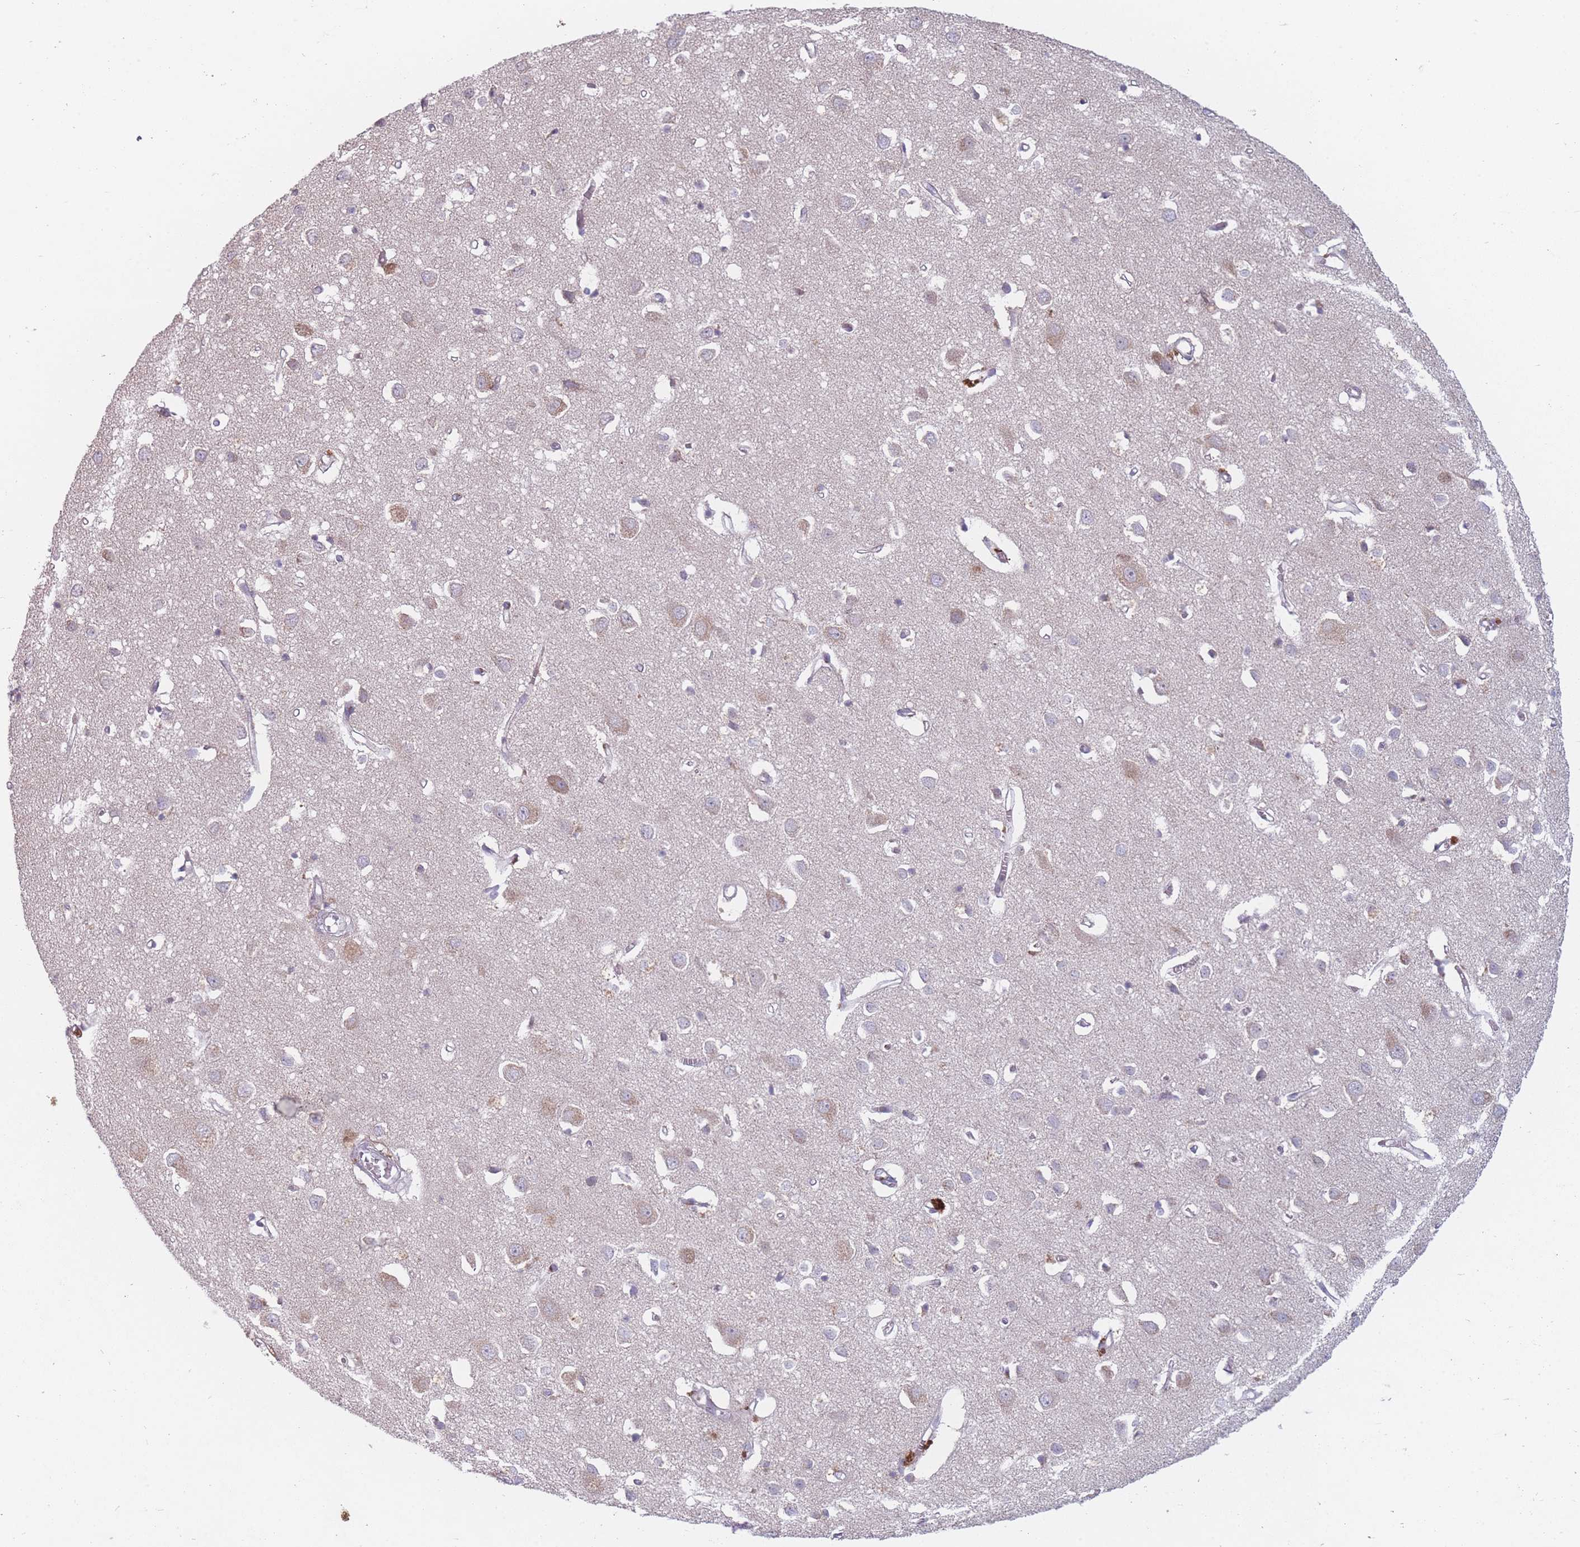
{"staining": {"intensity": "weak", "quantity": "25%-75%", "location": "cytoplasmic/membranous"}, "tissue": "cerebral cortex", "cell_type": "Endothelial cells", "image_type": "normal", "snomed": [{"axis": "morphology", "description": "Normal tissue, NOS"}, {"axis": "topography", "description": "Cerebral cortex"}], "caption": "Protein staining of normal cerebral cortex shows weak cytoplasmic/membranous expression in about 25%-75% of endothelial cells. (brown staining indicates protein expression, while blue staining denotes nuclei).", "gene": "PEX11B", "patient": {"sex": "female", "age": 64}}